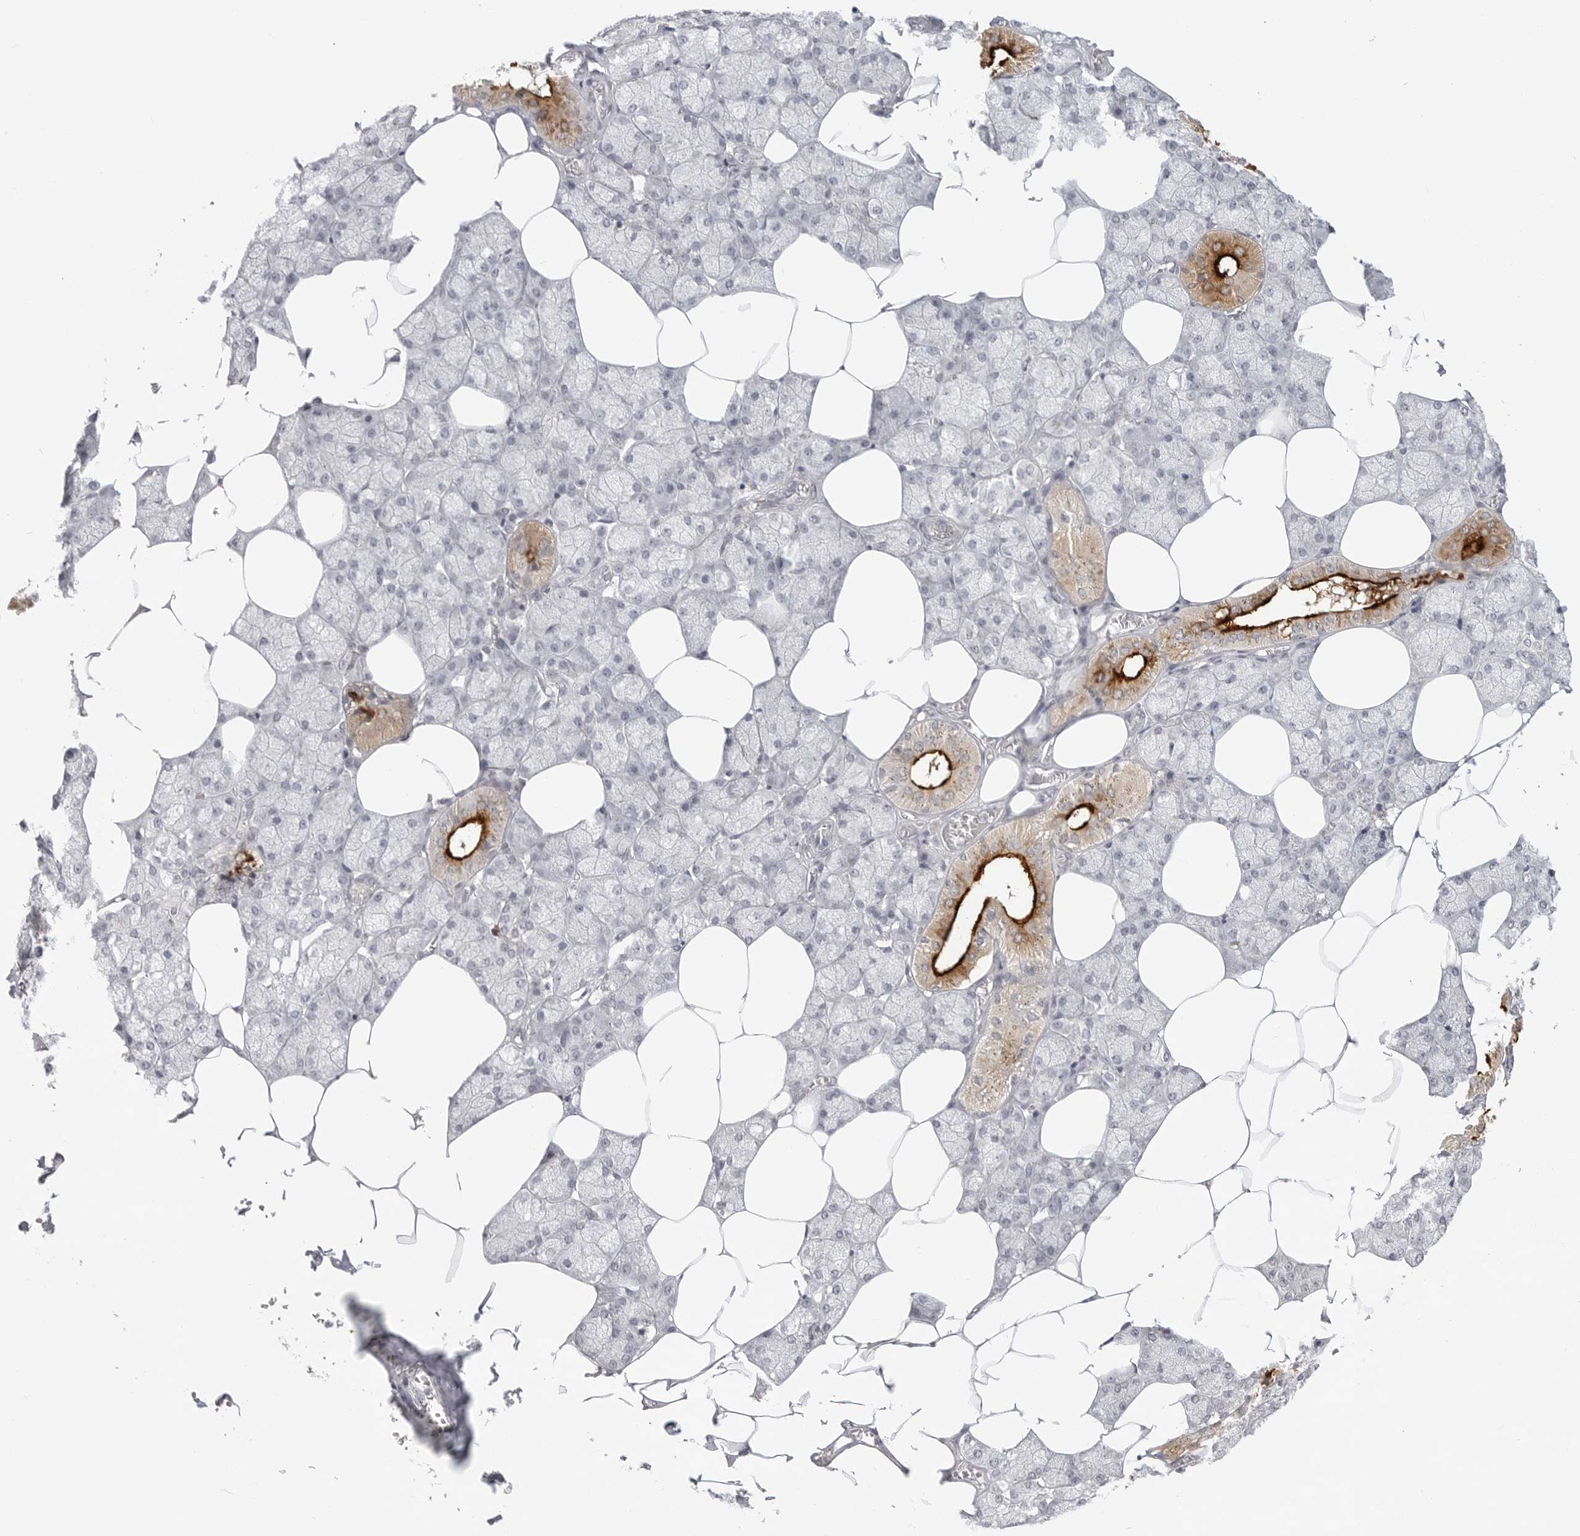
{"staining": {"intensity": "strong", "quantity": "<25%", "location": "cytoplasmic/membranous"}, "tissue": "salivary gland", "cell_type": "Glandular cells", "image_type": "normal", "snomed": [{"axis": "morphology", "description": "Normal tissue, NOS"}, {"axis": "topography", "description": "Salivary gland"}], "caption": "Unremarkable salivary gland demonstrates strong cytoplasmic/membranous staining in about <25% of glandular cells, visualized by immunohistochemistry.", "gene": "KLK11", "patient": {"sex": "male", "age": 62}}